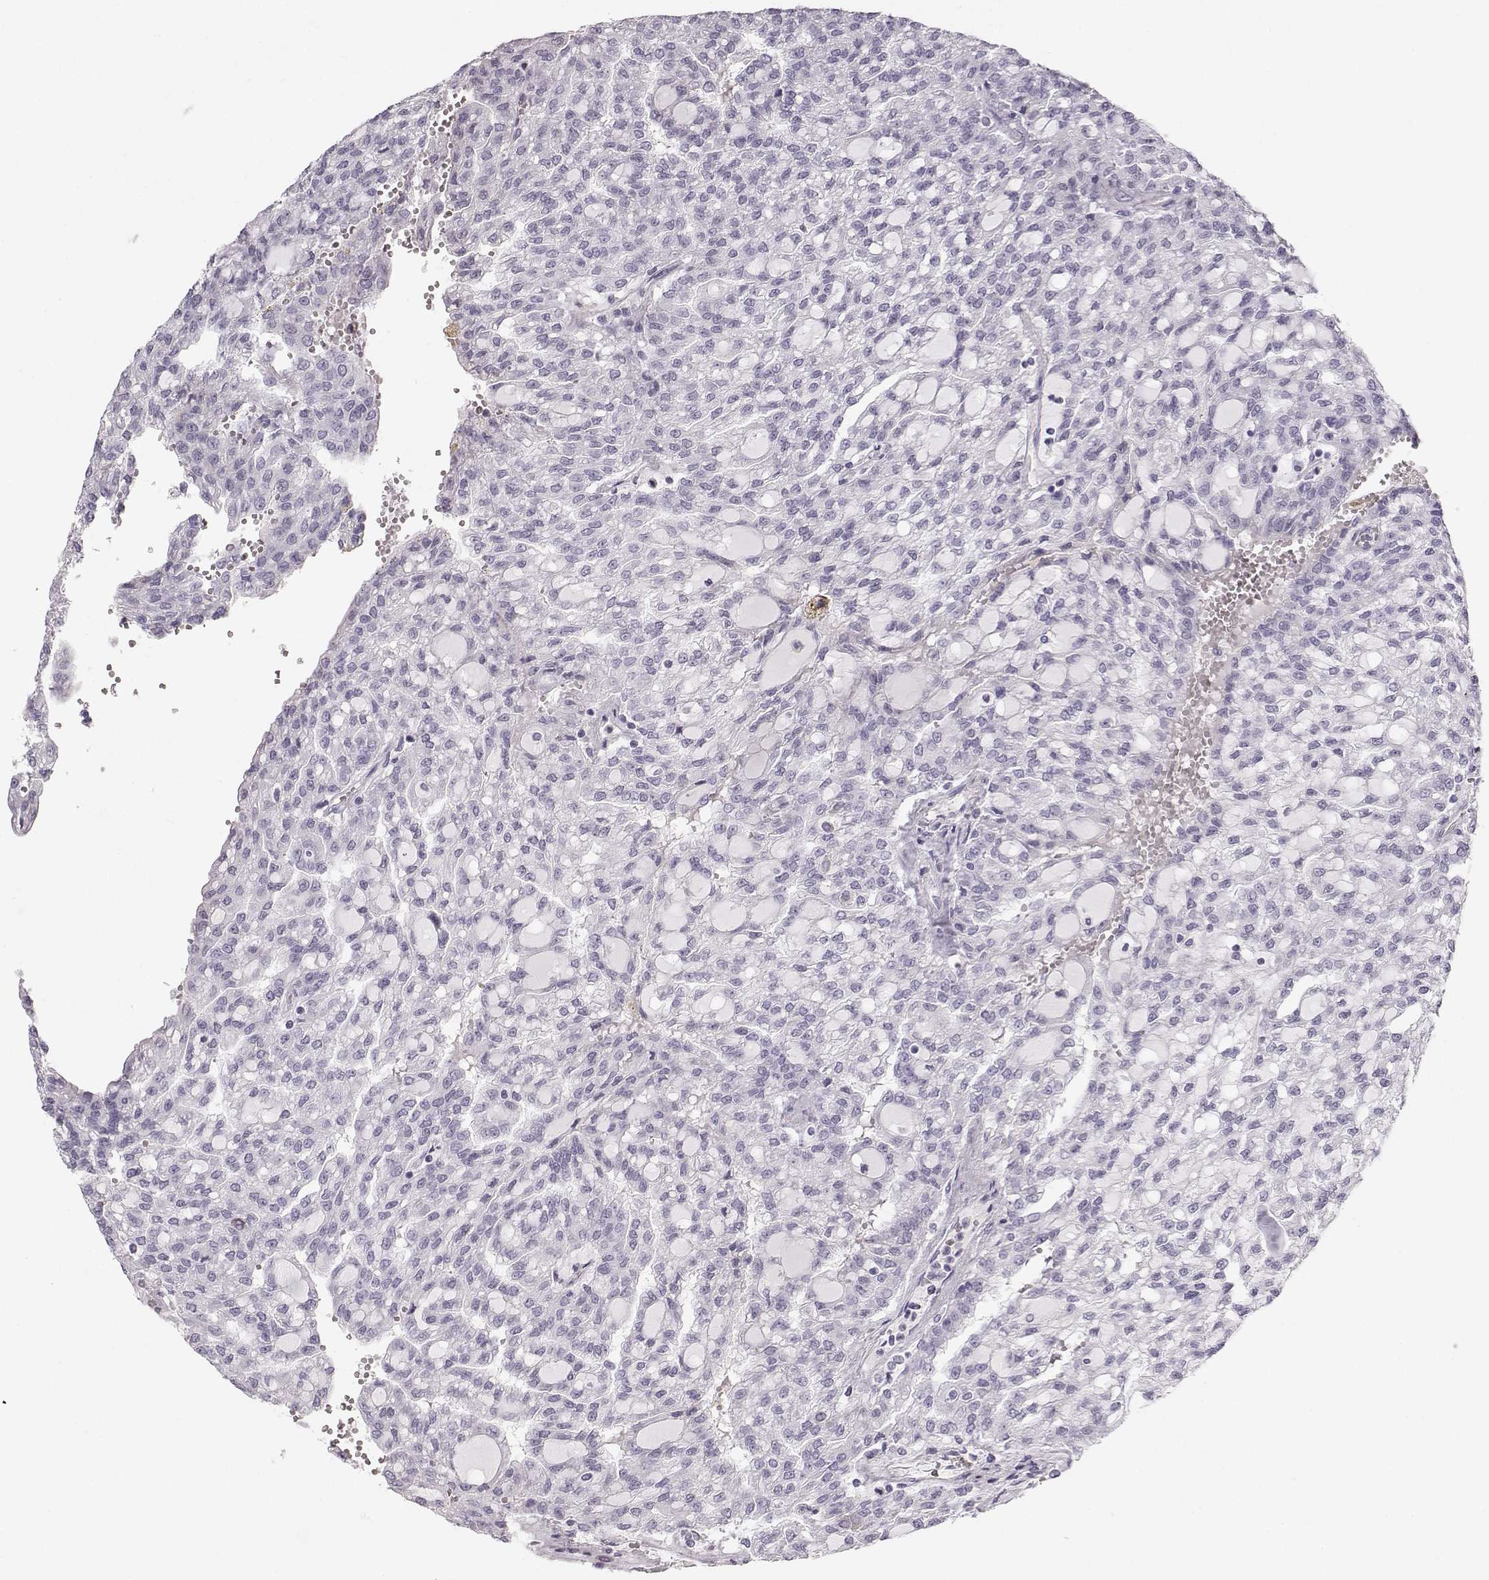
{"staining": {"intensity": "negative", "quantity": "none", "location": "none"}, "tissue": "renal cancer", "cell_type": "Tumor cells", "image_type": "cancer", "snomed": [{"axis": "morphology", "description": "Adenocarcinoma, NOS"}, {"axis": "topography", "description": "Kidney"}], "caption": "Protein analysis of renal adenocarcinoma displays no significant staining in tumor cells.", "gene": "CASR", "patient": {"sex": "male", "age": 63}}